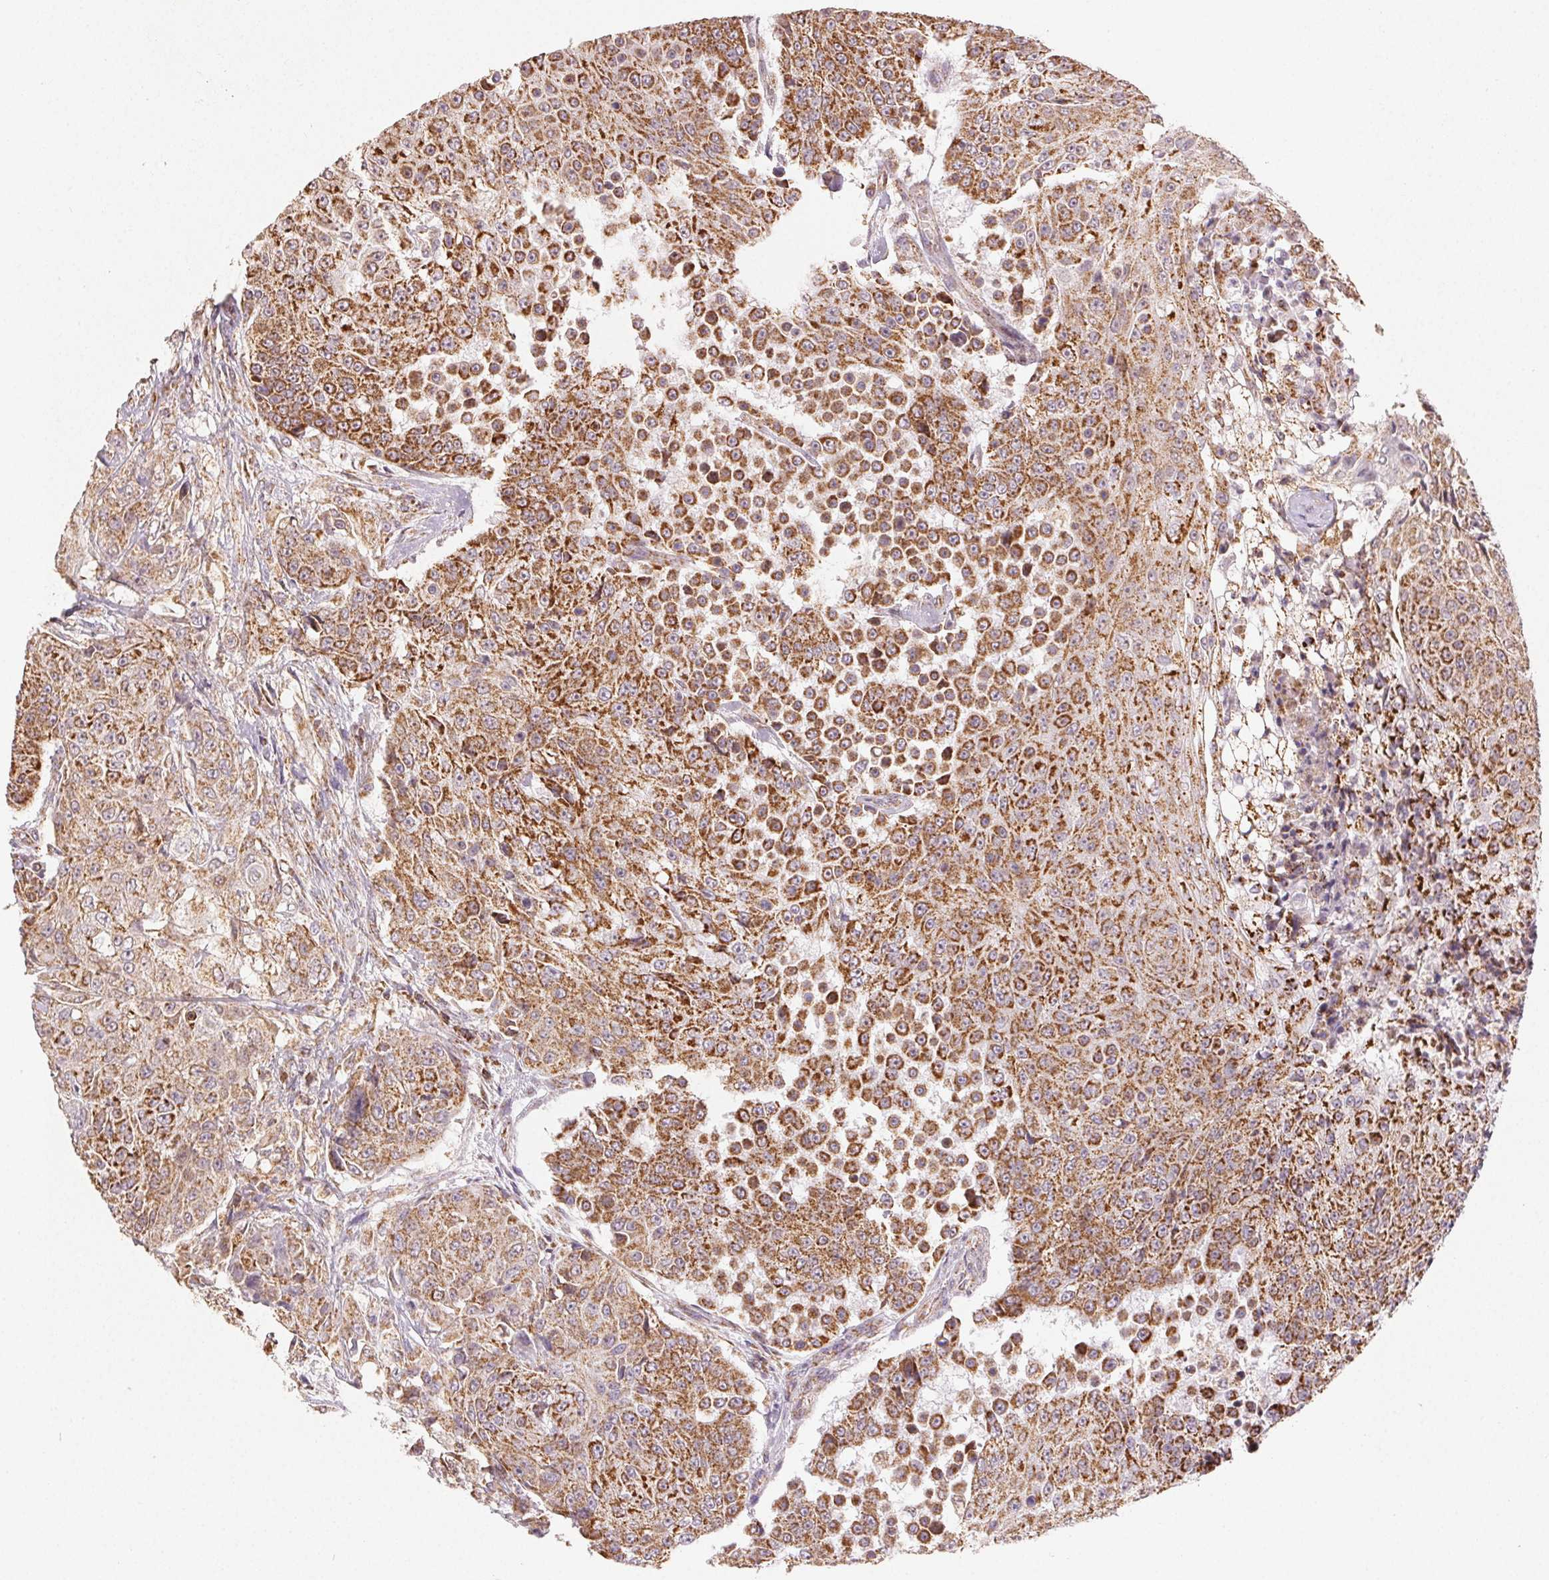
{"staining": {"intensity": "strong", "quantity": ">75%", "location": "cytoplasmic/membranous"}, "tissue": "urothelial cancer", "cell_type": "Tumor cells", "image_type": "cancer", "snomed": [{"axis": "morphology", "description": "Urothelial carcinoma, High grade"}, {"axis": "topography", "description": "Urinary bladder"}], "caption": "Urothelial carcinoma (high-grade) stained with a brown dye displays strong cytoplasmic/membranous positive staining in approximately >75% of tumor cells.", "gene": "CLASP1", "patient": {"sex": "female", "age": 63}}